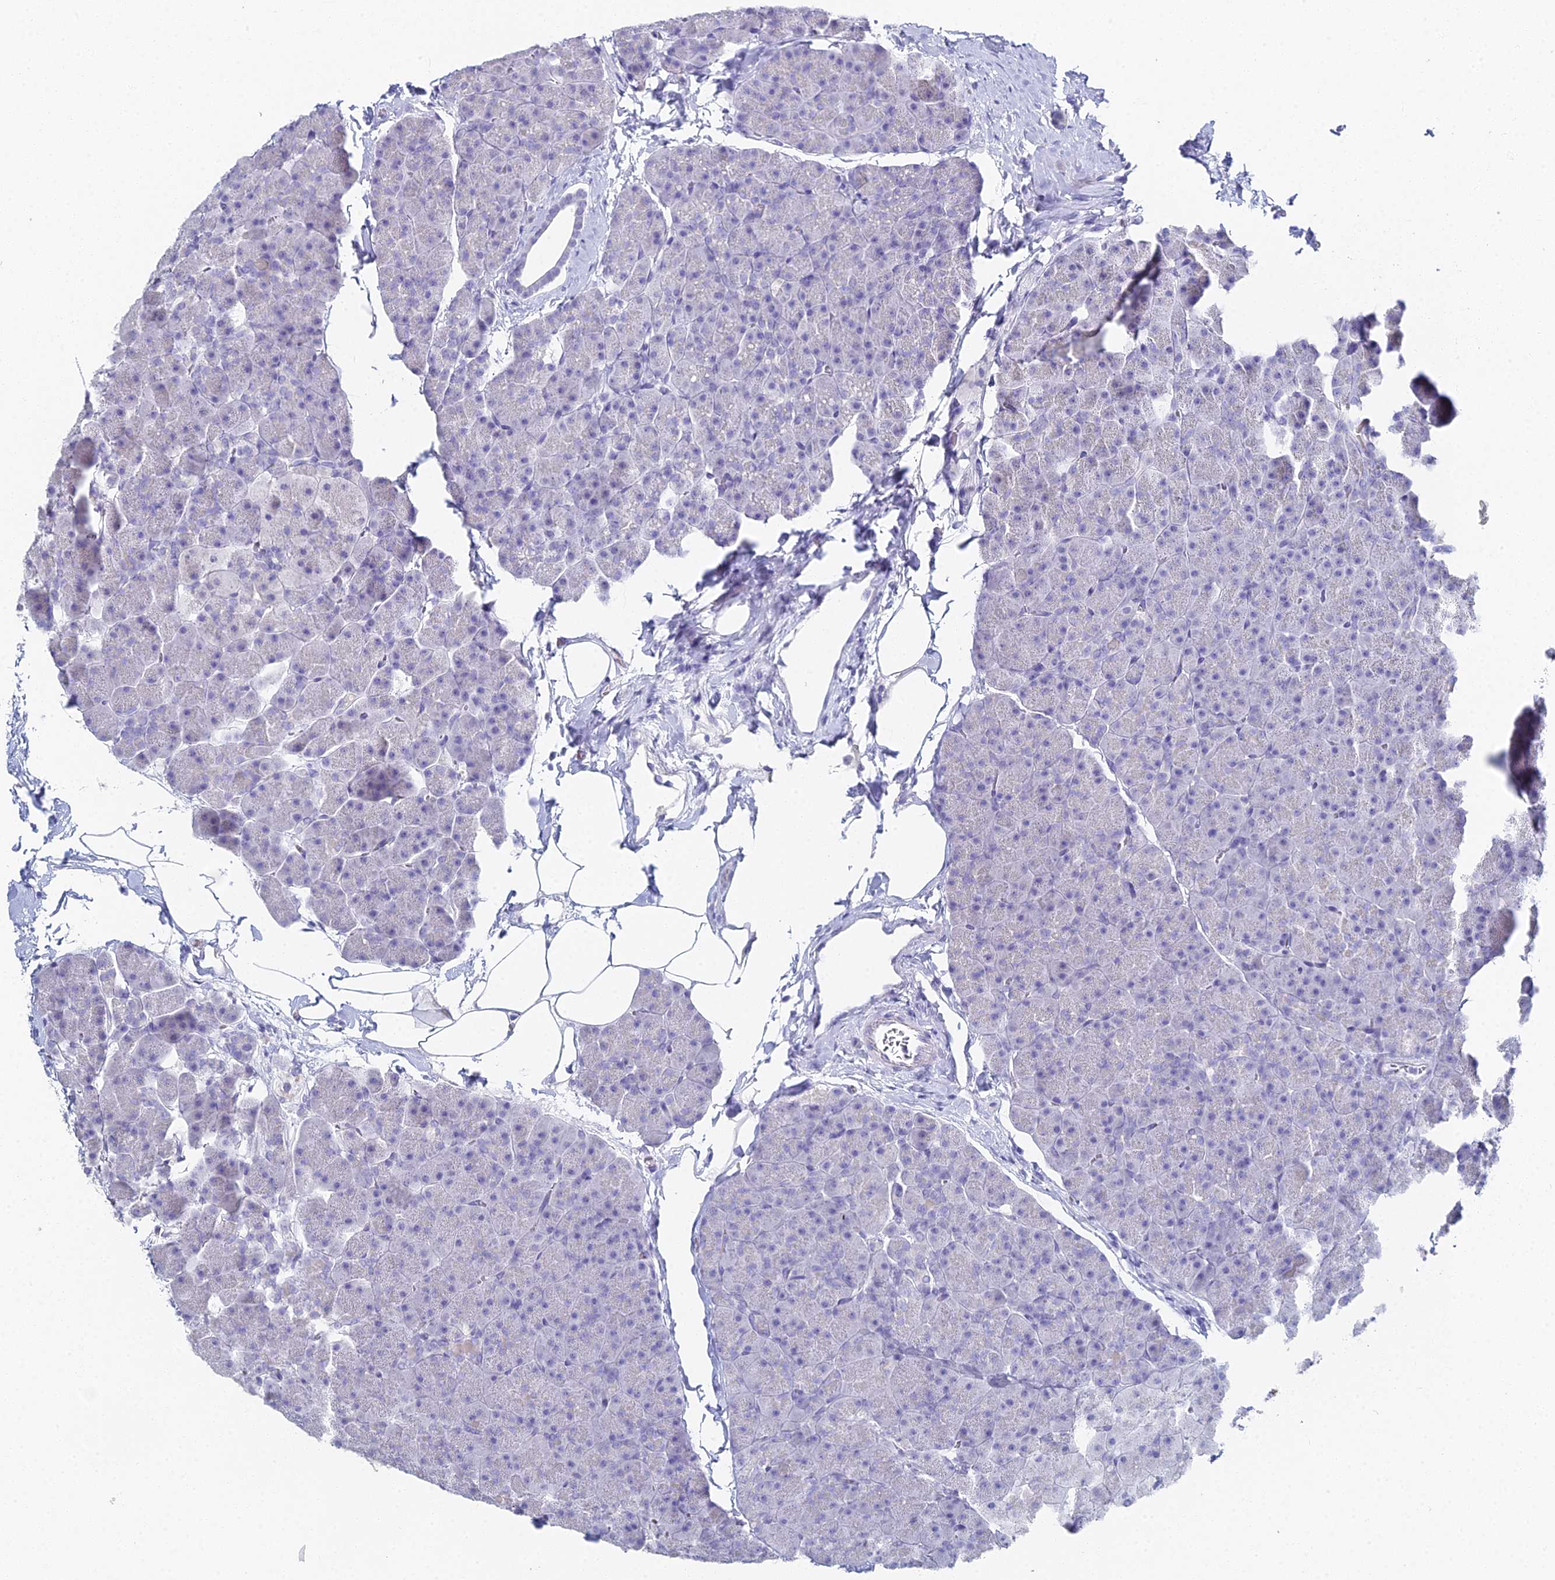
{"staining": {"intensity": "negative", "quantity": "none", "location": "none"}, "tissue": "pancreas", "cell_type": "Exocrine glandular cells", "image_type": "normal", "snomed": [{"axis": "morphology", "description": "Normal tissue, NOS"}, {"axis": "topography", "description": "Pancreas"}], "caption": "The histopathology image displays no significant positivity in exocrine glandular cells of pancreas. Brightfield microscopy of immunohistochemistry stained with DAB (3,3'-diaminobenzidine) (brown) and hematoxylin (blue), captured at high magnification.", "gene": "ALPP", "patient": {"sex": "male", "age": 36}}